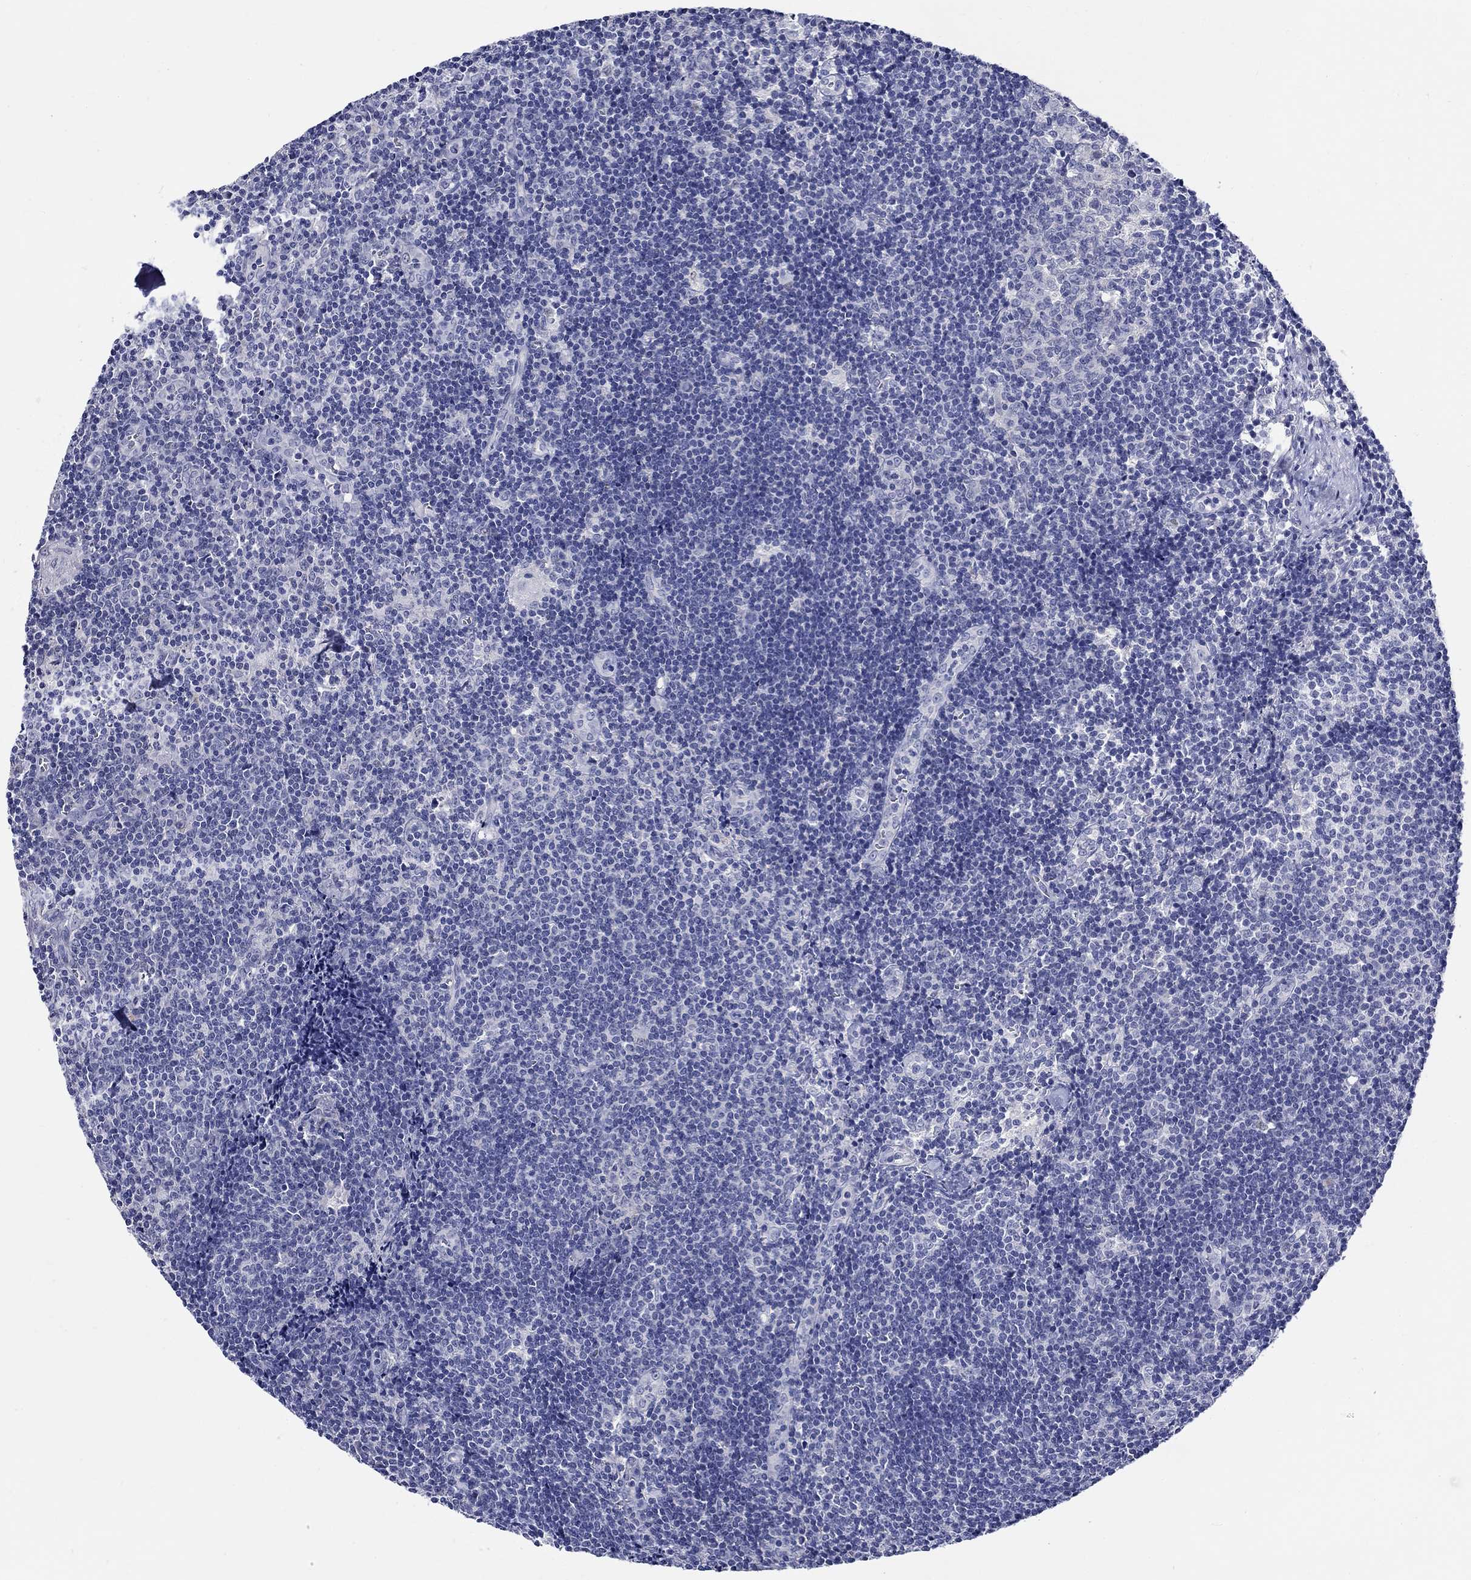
{"staining": {"intensity": "negative", "quantity": "none", "location": "none"}, "tissue": "lymph node", "cell_type": "Germinal center cells", "image_type": "normal", "snomed": [{"axis": "morphology", "description": "Normal tissue, NOS"}, {"axis": "topography", "description": "Lymph node"}], "caption": "Histopathology image shows no protein positivity in germinal center cells of normal lymph node. (DAB (3,3'-diaminobenzidine) immunohistochemistry (IHC) visualized using brightfield microscopy, high magnification).", "gene": "SLC30A3", "patient": {"sex": "female", "age": 52}}